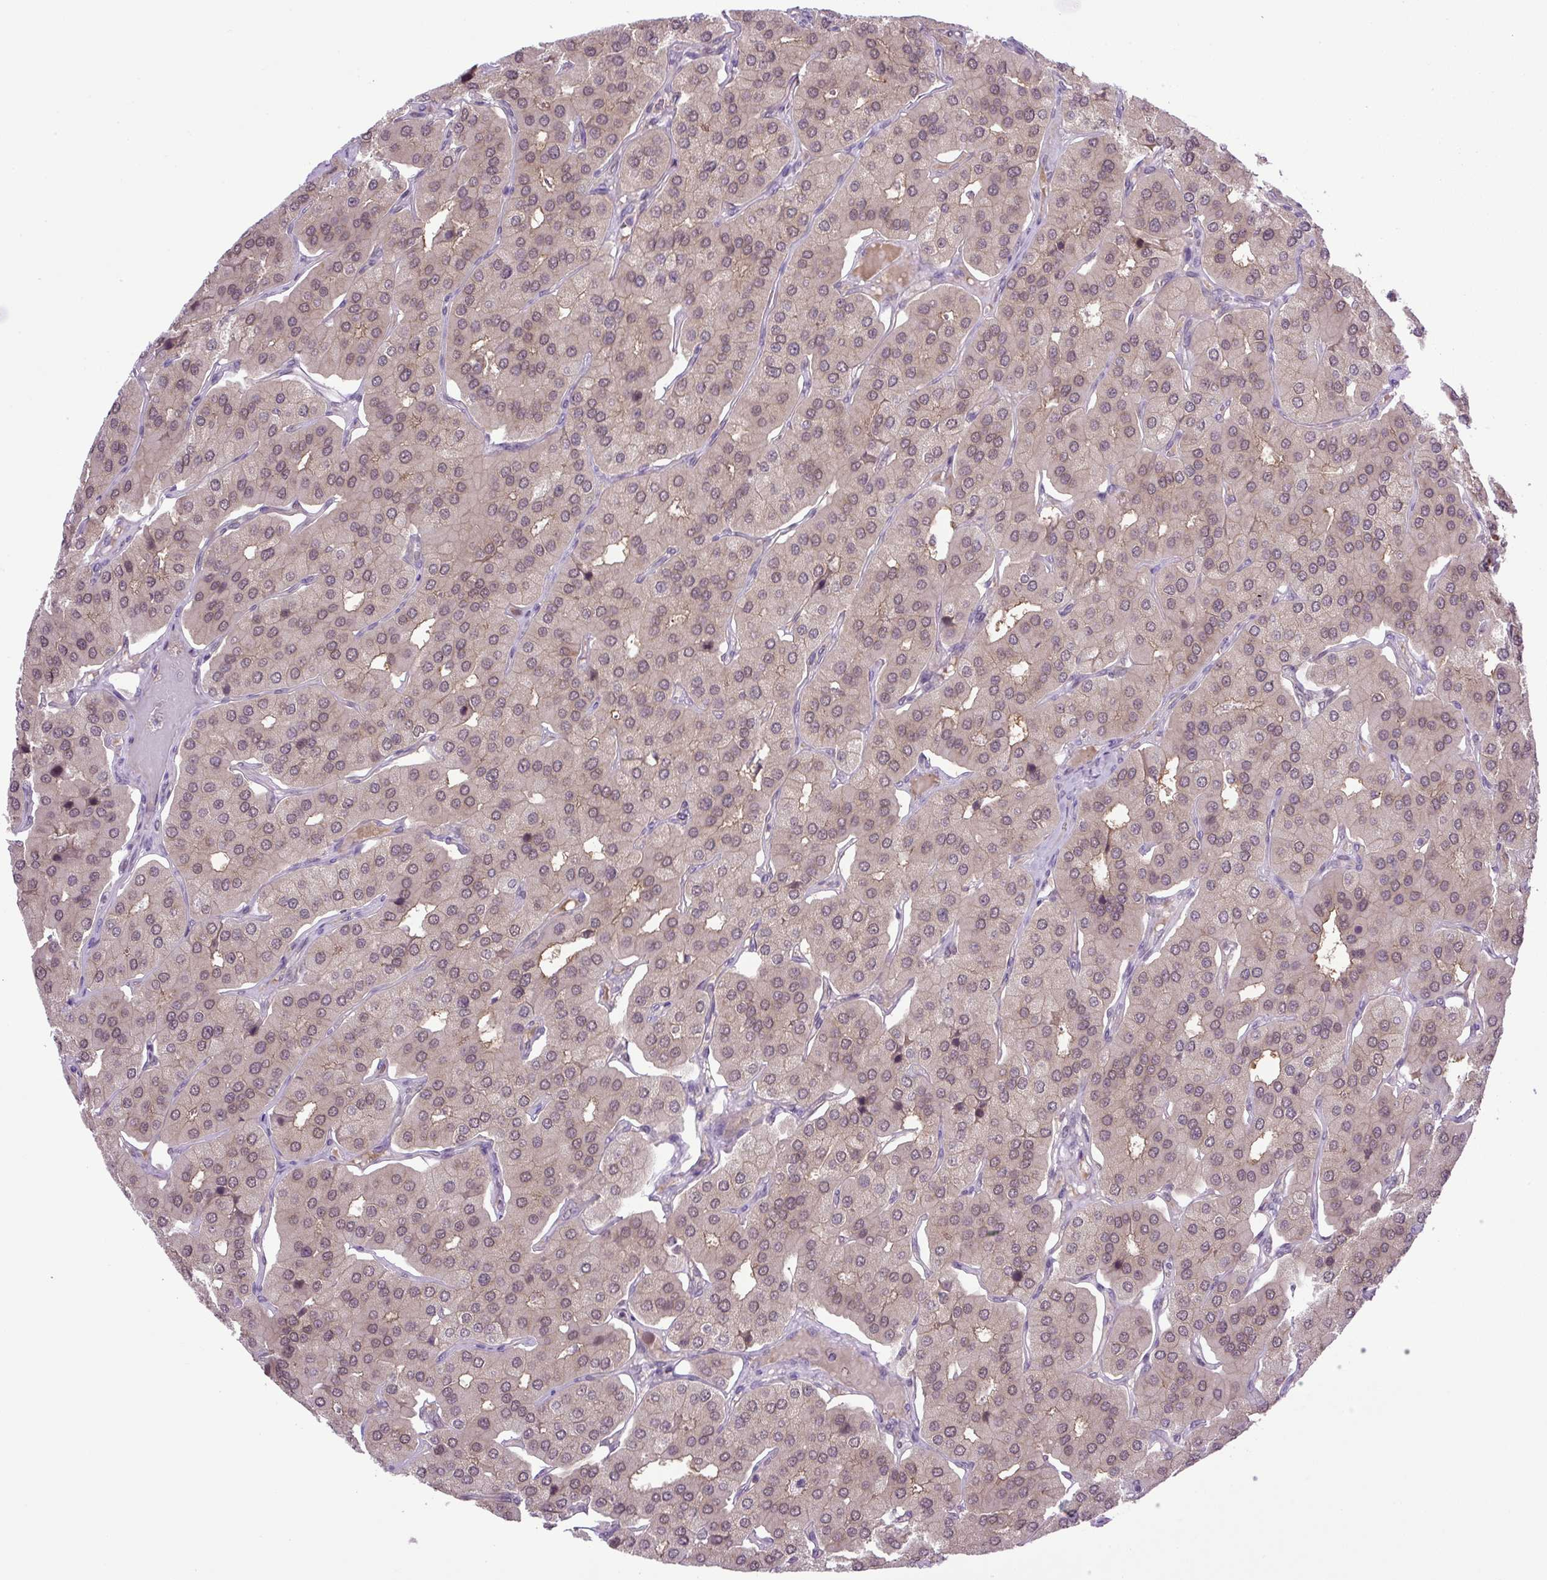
{"staining": {"intensity": "weak", "quantity": ">75%", "location": "nuclear"}, "tissue": "parathyroid gland", "cell_type": "Glandular cells", "image_type": "normal", "snomed": [{"axis": "morphology", "description": "Normal tissue, NOS"}, {"axis": "morphology", "description": "Adenoma, NOS"}, {"axis": "topography", "description": "Parathyroid gland"}], "caption": "This photomicrograph reveals immunohistochemistry staining of unremarkable parathyroid gland, with low weak nuclear staining in approximately >75% of glandular cells.", "gene": "SGTA", "patient": {"sex": "female", "age": 86}}